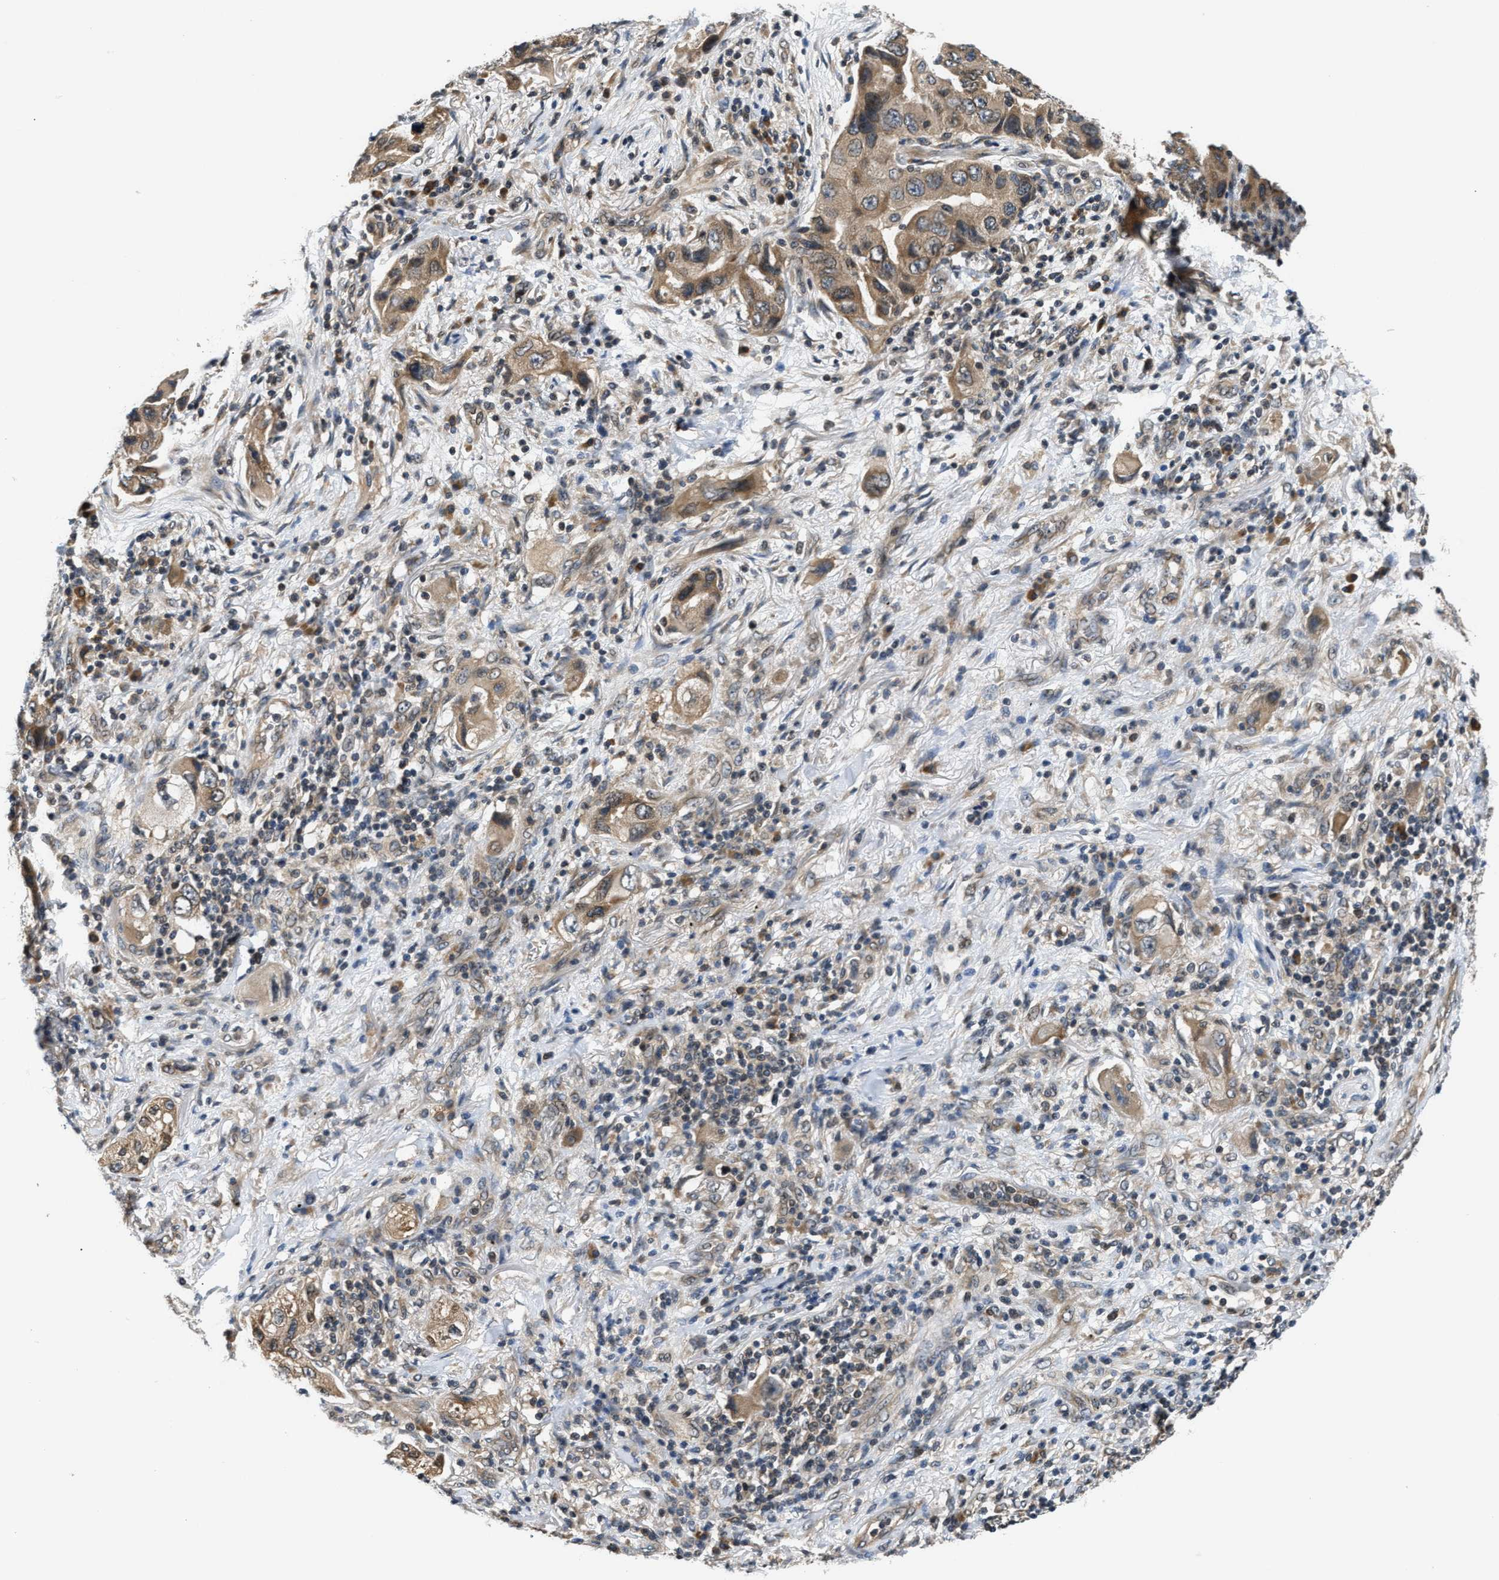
{"staining": {"intensity": "moderate", "quantity": ">75%", "location": "cytoplasmic/membranous"}, "tissue": "lung cancer", "cell_type": "Tumor cells", "image_type": "cancer", "snomed": [{"axis": "morphology", "description": "Adenocarcinoma, NOS"}, {"axis": "topography", "description": "Lung"}], "caption": "DAB (3,3'-diaminobenzidine) immunohistochemical staining of human adenocarcinoma (lung) exhibits moderate cytoplasmic/membranous protein positivity in approximately >75% of tumor cells. (brown staining indicates protein expression, while blue staining denotes nuclei).", "gene": "RAB29", "patient": {"sex": "female", "age": 65}}